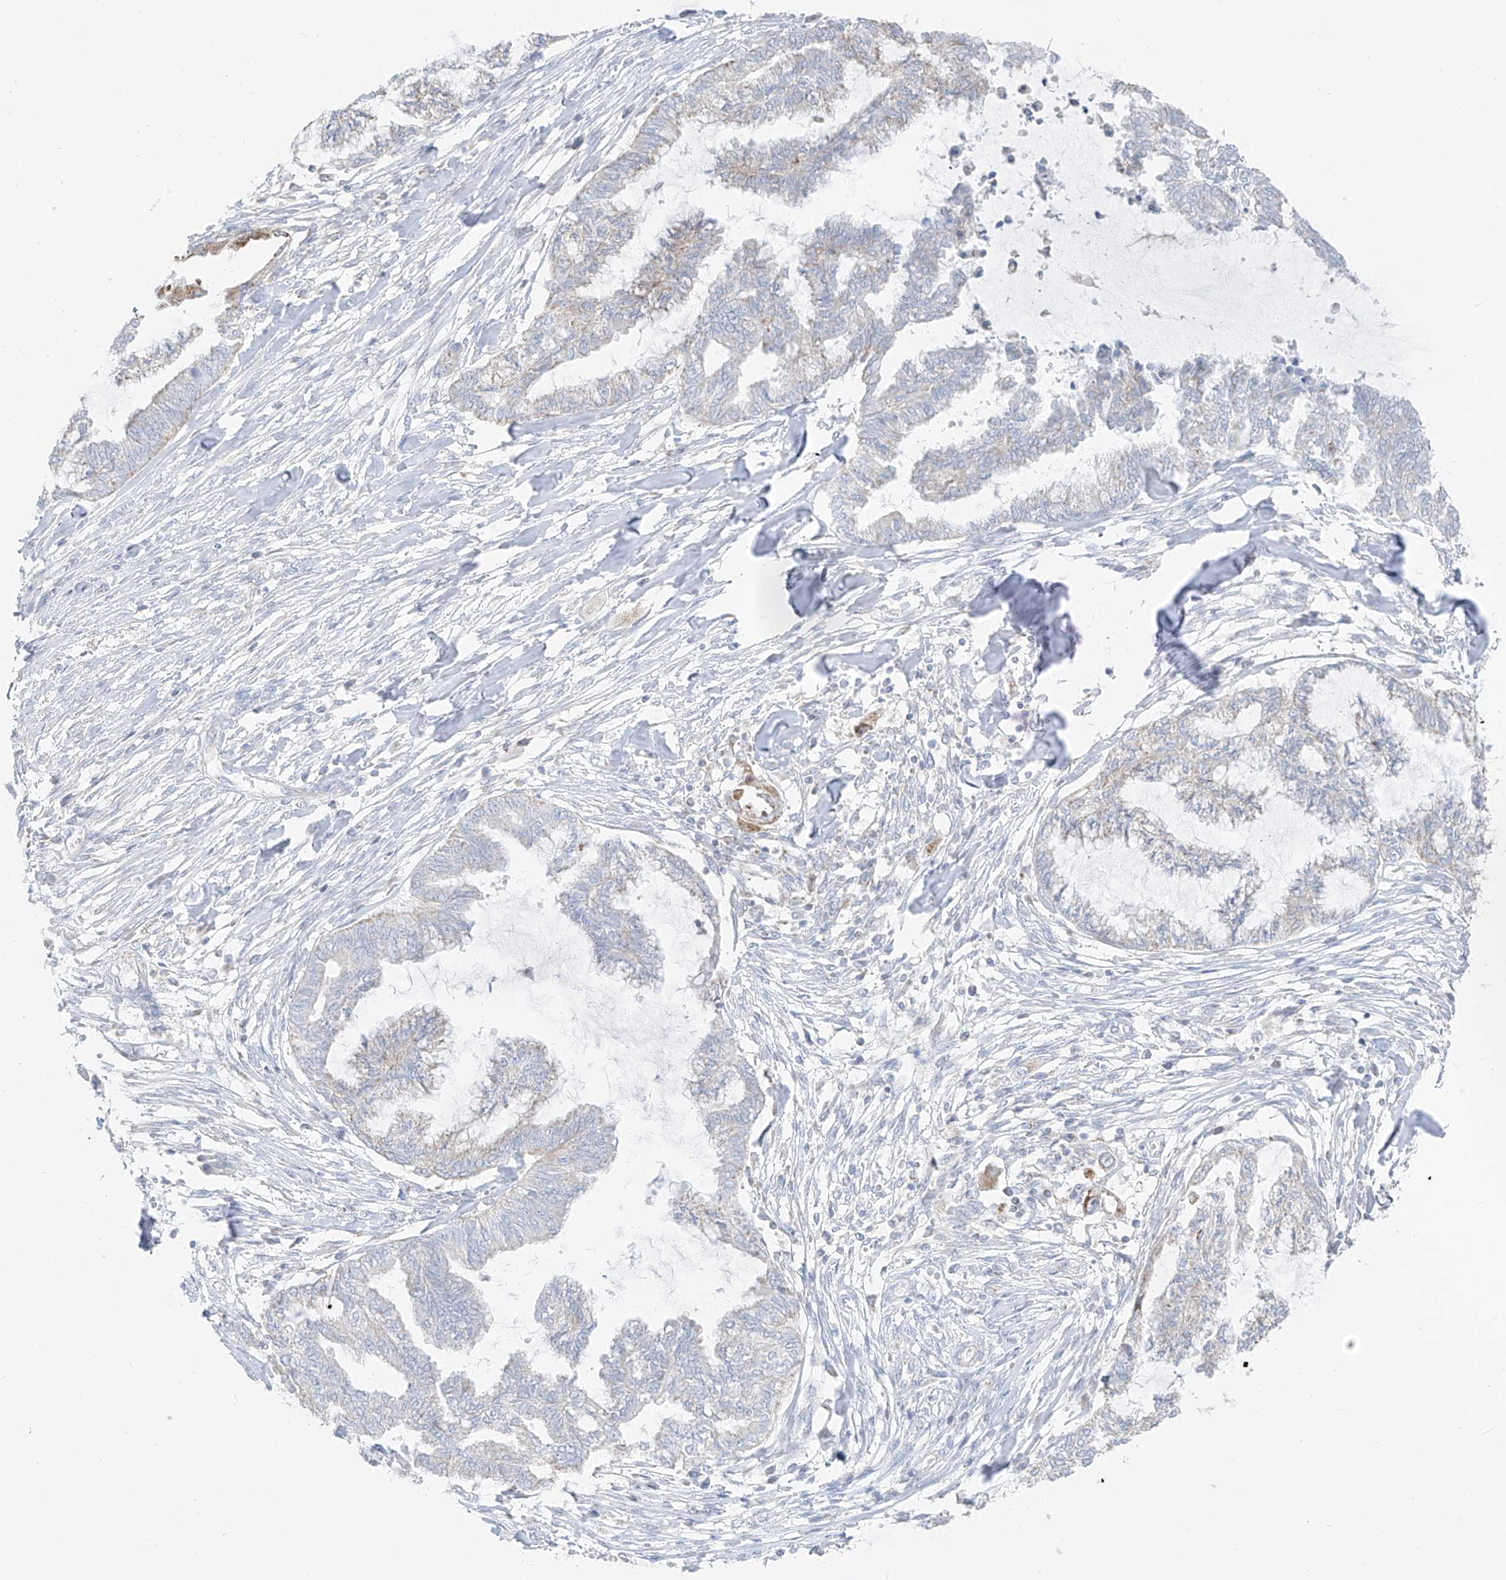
{"staining": {"intensity": "negative", "quantity": "none", "location": "none"}, "tissue": "endometrial cancer", "cell_type": "Tumor cells", "image_type": "cancer", "snomed": [{"axis": "morphology", "description": "Adenocarcinoma, NOS"}, {"axis": "topography", "description": "Endometrium"}], "caption": "IHC histopathology image of neoplastic tissue: human adenocarcinoma (endometrial) stained with DAB (3,3'-diaminobenzidine) demonstrates no significant protein expression in tumor cells.", "gene": "ETHE1", "patient": {"sex": "female", "age": 86}}